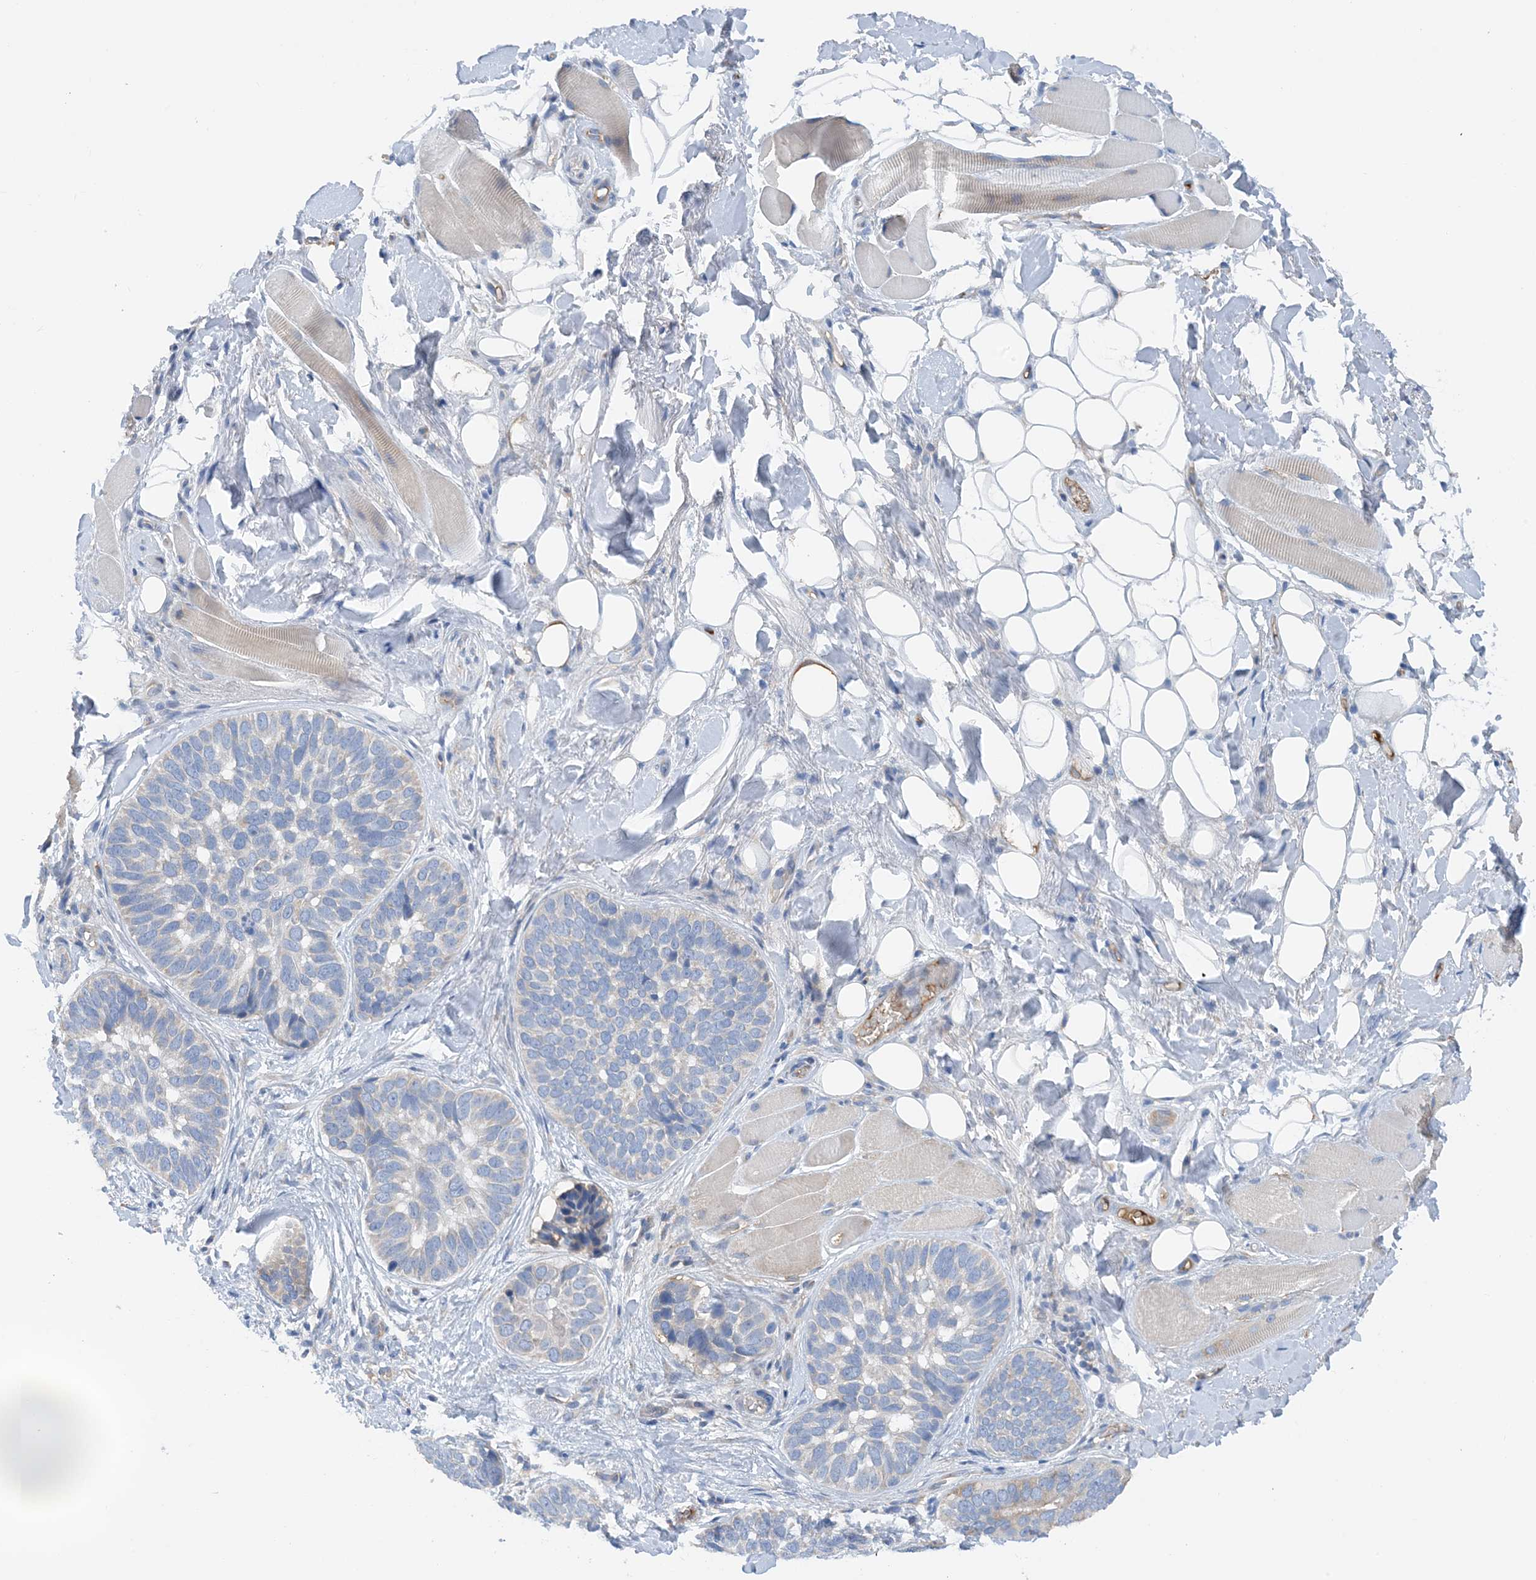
{"staining": {"intensity": "negative", "quantity": "none", "location": "none"}, "tissue": "skin cancer", "cell_type": "Tumor cells", "image_type": "cancer", "snomed": [{"axis": "morphology", "description": "Basal cell carcinoma"}, {"axis": "topography", "description": "Skin"}], "caption": "Skin basal cell carcinoma was stained to show a protein in brown. There is no significant expression in tumor cells. (DAB IHC, high magnification).", "gene": "SLC5A11", "patient": {"sex": "male", "age": 62}}